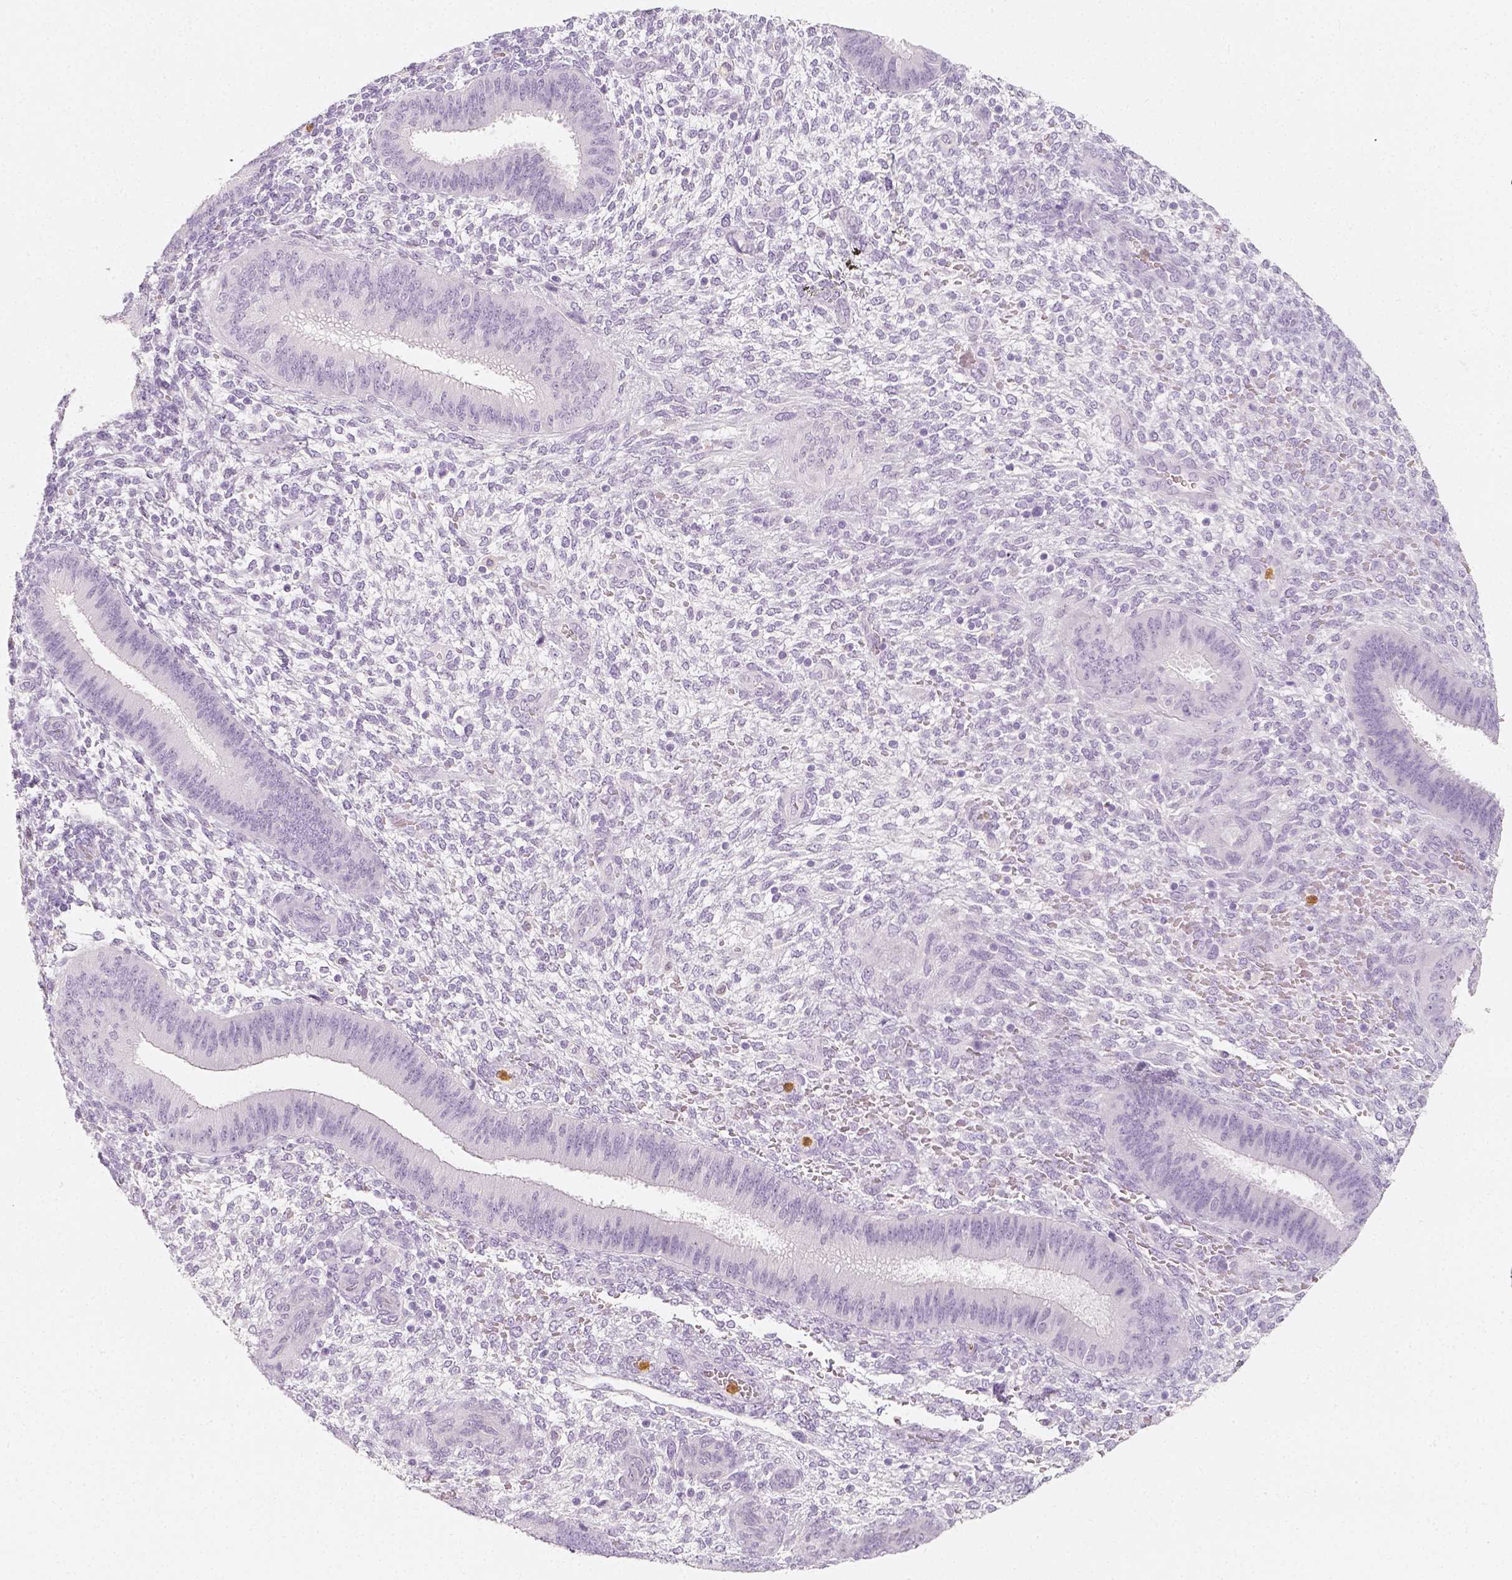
{"staining": {"intensity": "negative", "quantity": "none", "location": "none"}, "tissue": "endometrium", "cell_type": "Cells in endometrial stroma", "image_type": "normal", "snomed": [{"axis": "morphology", "description": "Normal tissue, NOS"}, {"axis": "topography", "description": "Endometrium"}], "caption": "High magnification brightfield microscopy of unremarkable endometrium stained with DAB (3,3'-diaminobenzidine) (brown) and counterstained with hematoxylin (blue): cells in endometrial stroma show no significant expression. The staining was performed using DAB (3,3'-diaminobenzidine) to visualize the protein expression in brown, while the nuclei were stained in blue with hematoxylin (Magnification: 20x).", "gene": "NECAB2", "patient": {"sex": "female", "age": 39}}